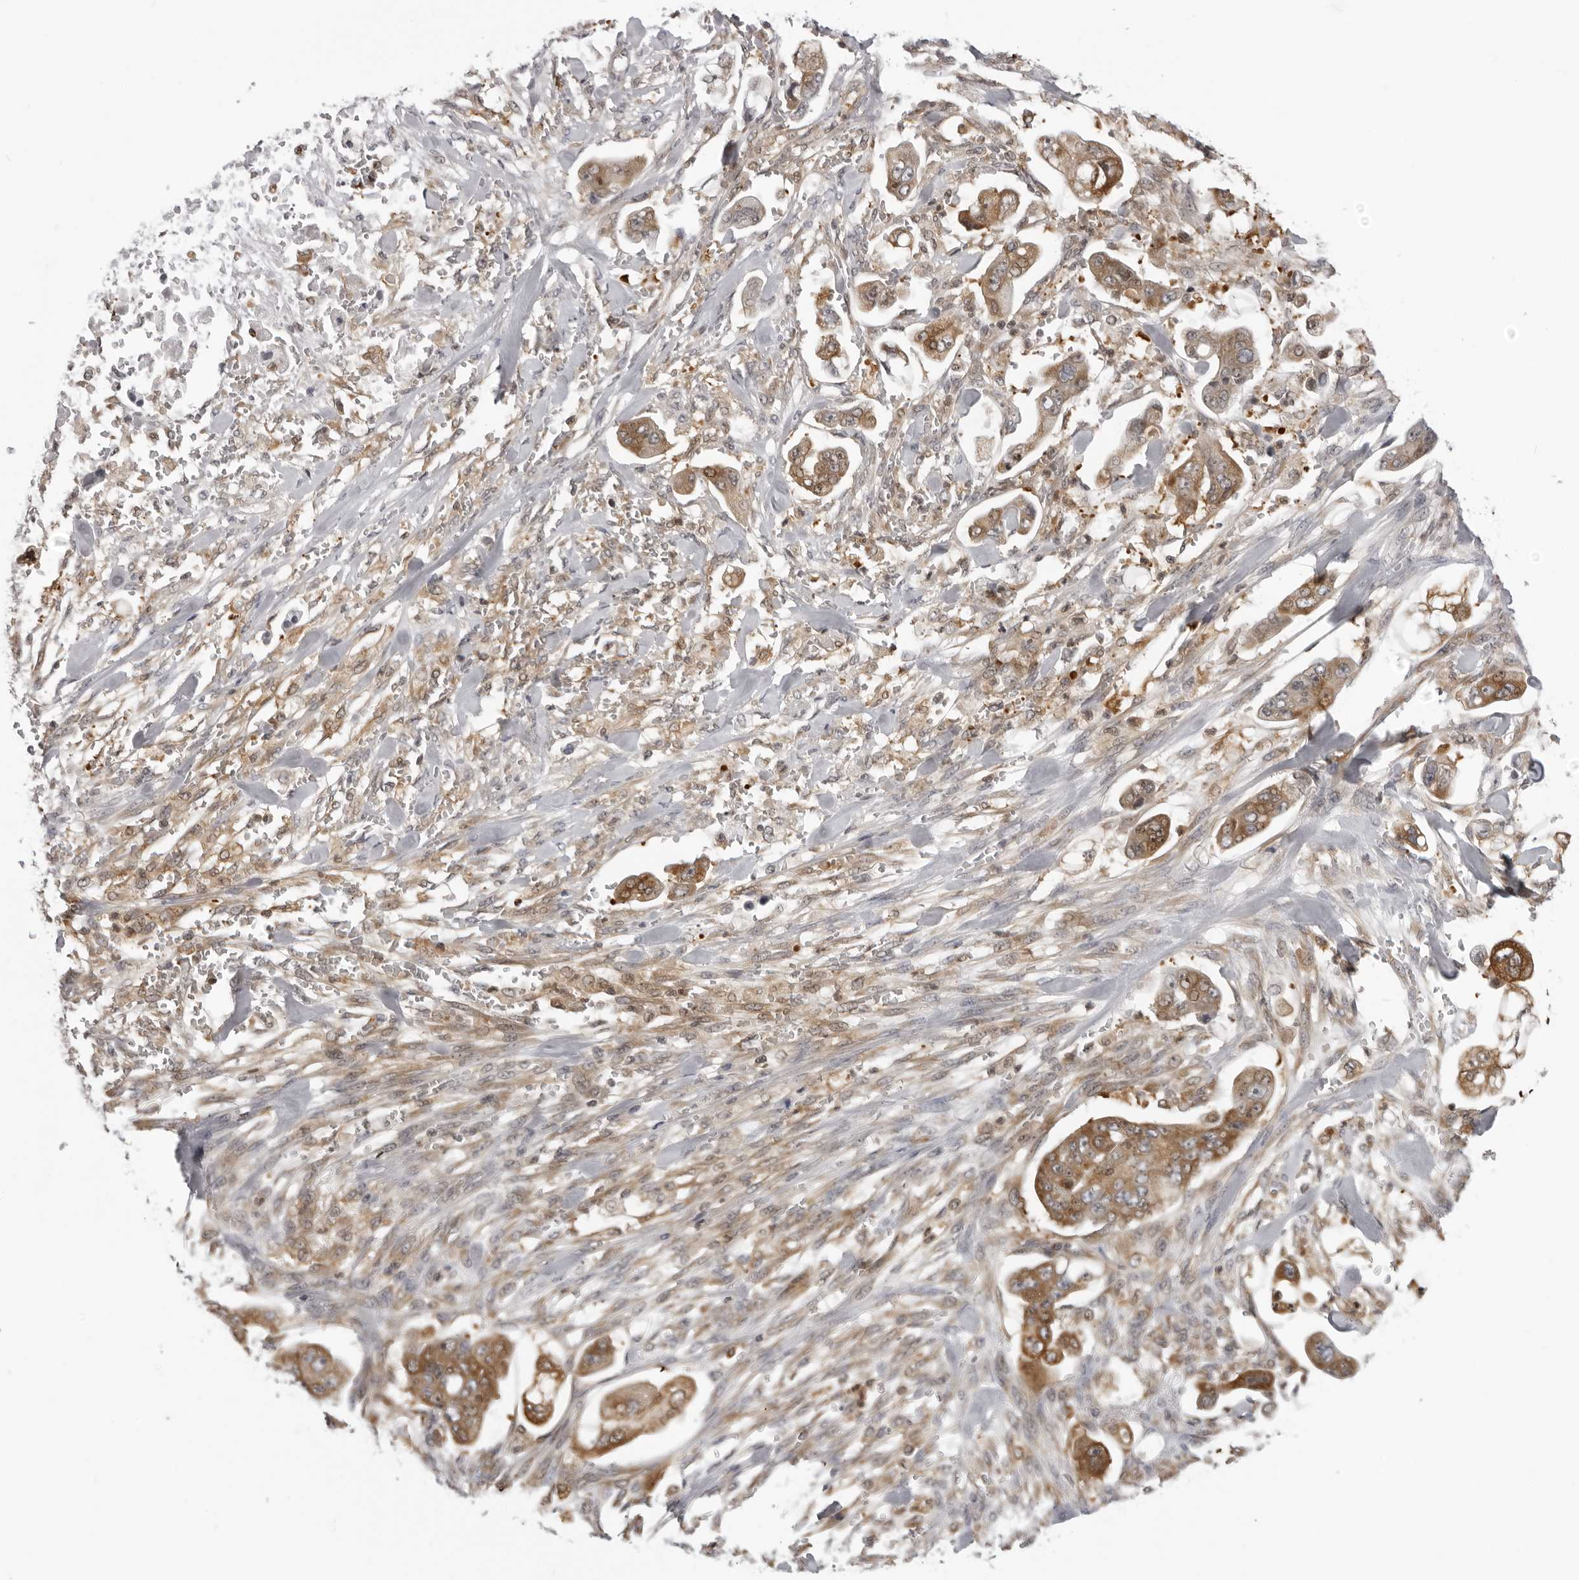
{"staining": {"intensity": "moderate", "quantity": ">75%", "location": "cytoplasmic/membranous"}, "tissue": "stomach cancer", "cell_type": "Tumor cells", "image_type": "cancer", "snomed": [{"axis": "morphology", "description": "Adenocarcinoma, NOS"}, {"axis": "topography", "description": "Stomach"}], "caption": "High-power microscopy captured an immunohistochemistry histopathology image of stomach cancer, revealing moderate cytoplasmic/membranous staining in approximately >75% of tumor cells.", "gene": "MRPS15", "patient": {"sex": "male", "age": 62}}